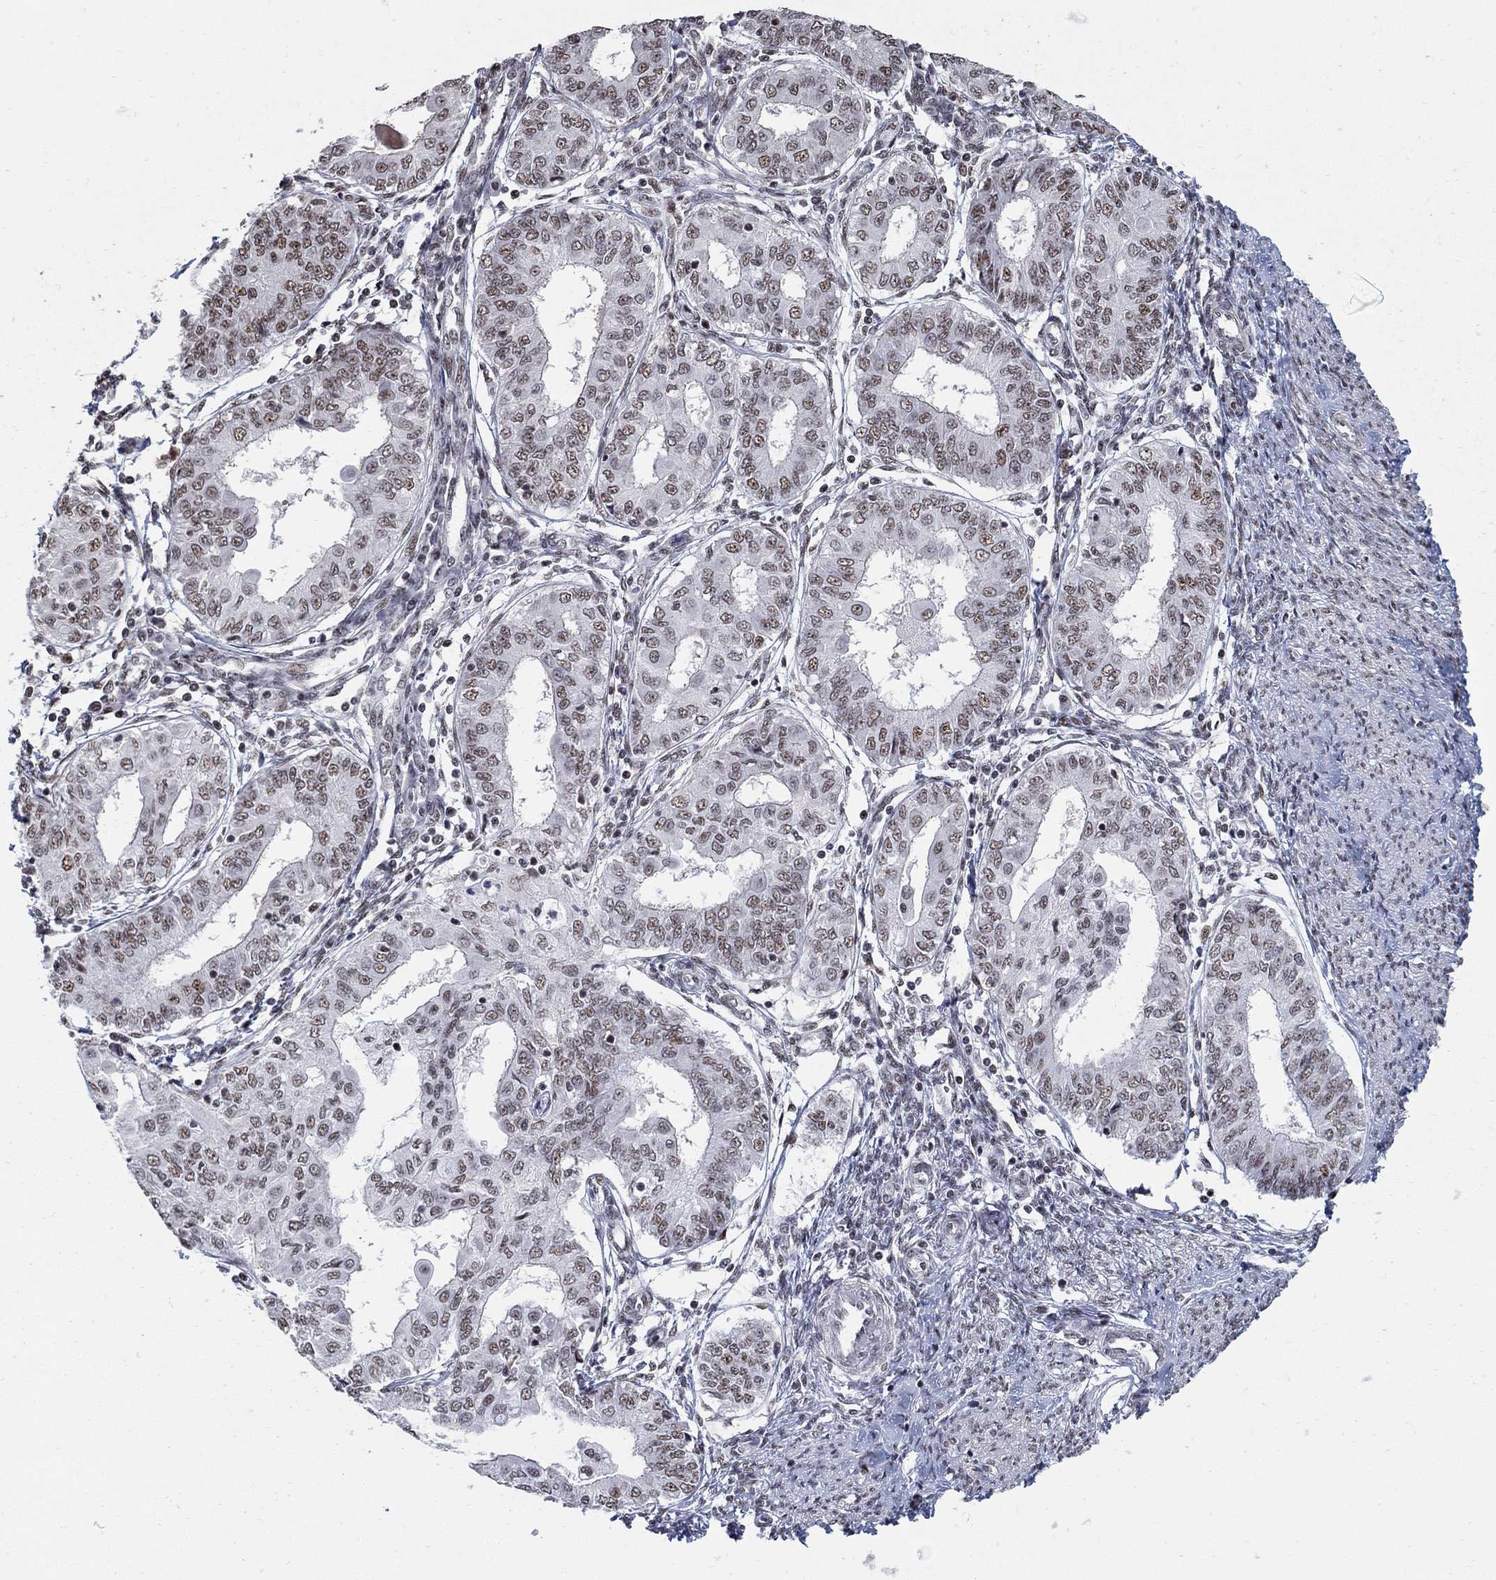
{"staining": {"intensity": "weak", "quantity": ">75%", "location": "nuclear"}, "tissue": "endometrial cancer", "cell_type": "Tumor cells", "image_type": "cancer", "snomed": [{"axis": "morphology", "description": "Adenocarcinoma, NOS"}, {"axis": "topography", "description": "Endometrium"}], "caption": "This image displays IHC staining of human endometrial adenocarcinoma, with low weak nuclear positivity in approximately >75% of tumor cells.", "gene": "PNISR", "patient": {"sex": "female", "age": 68}}